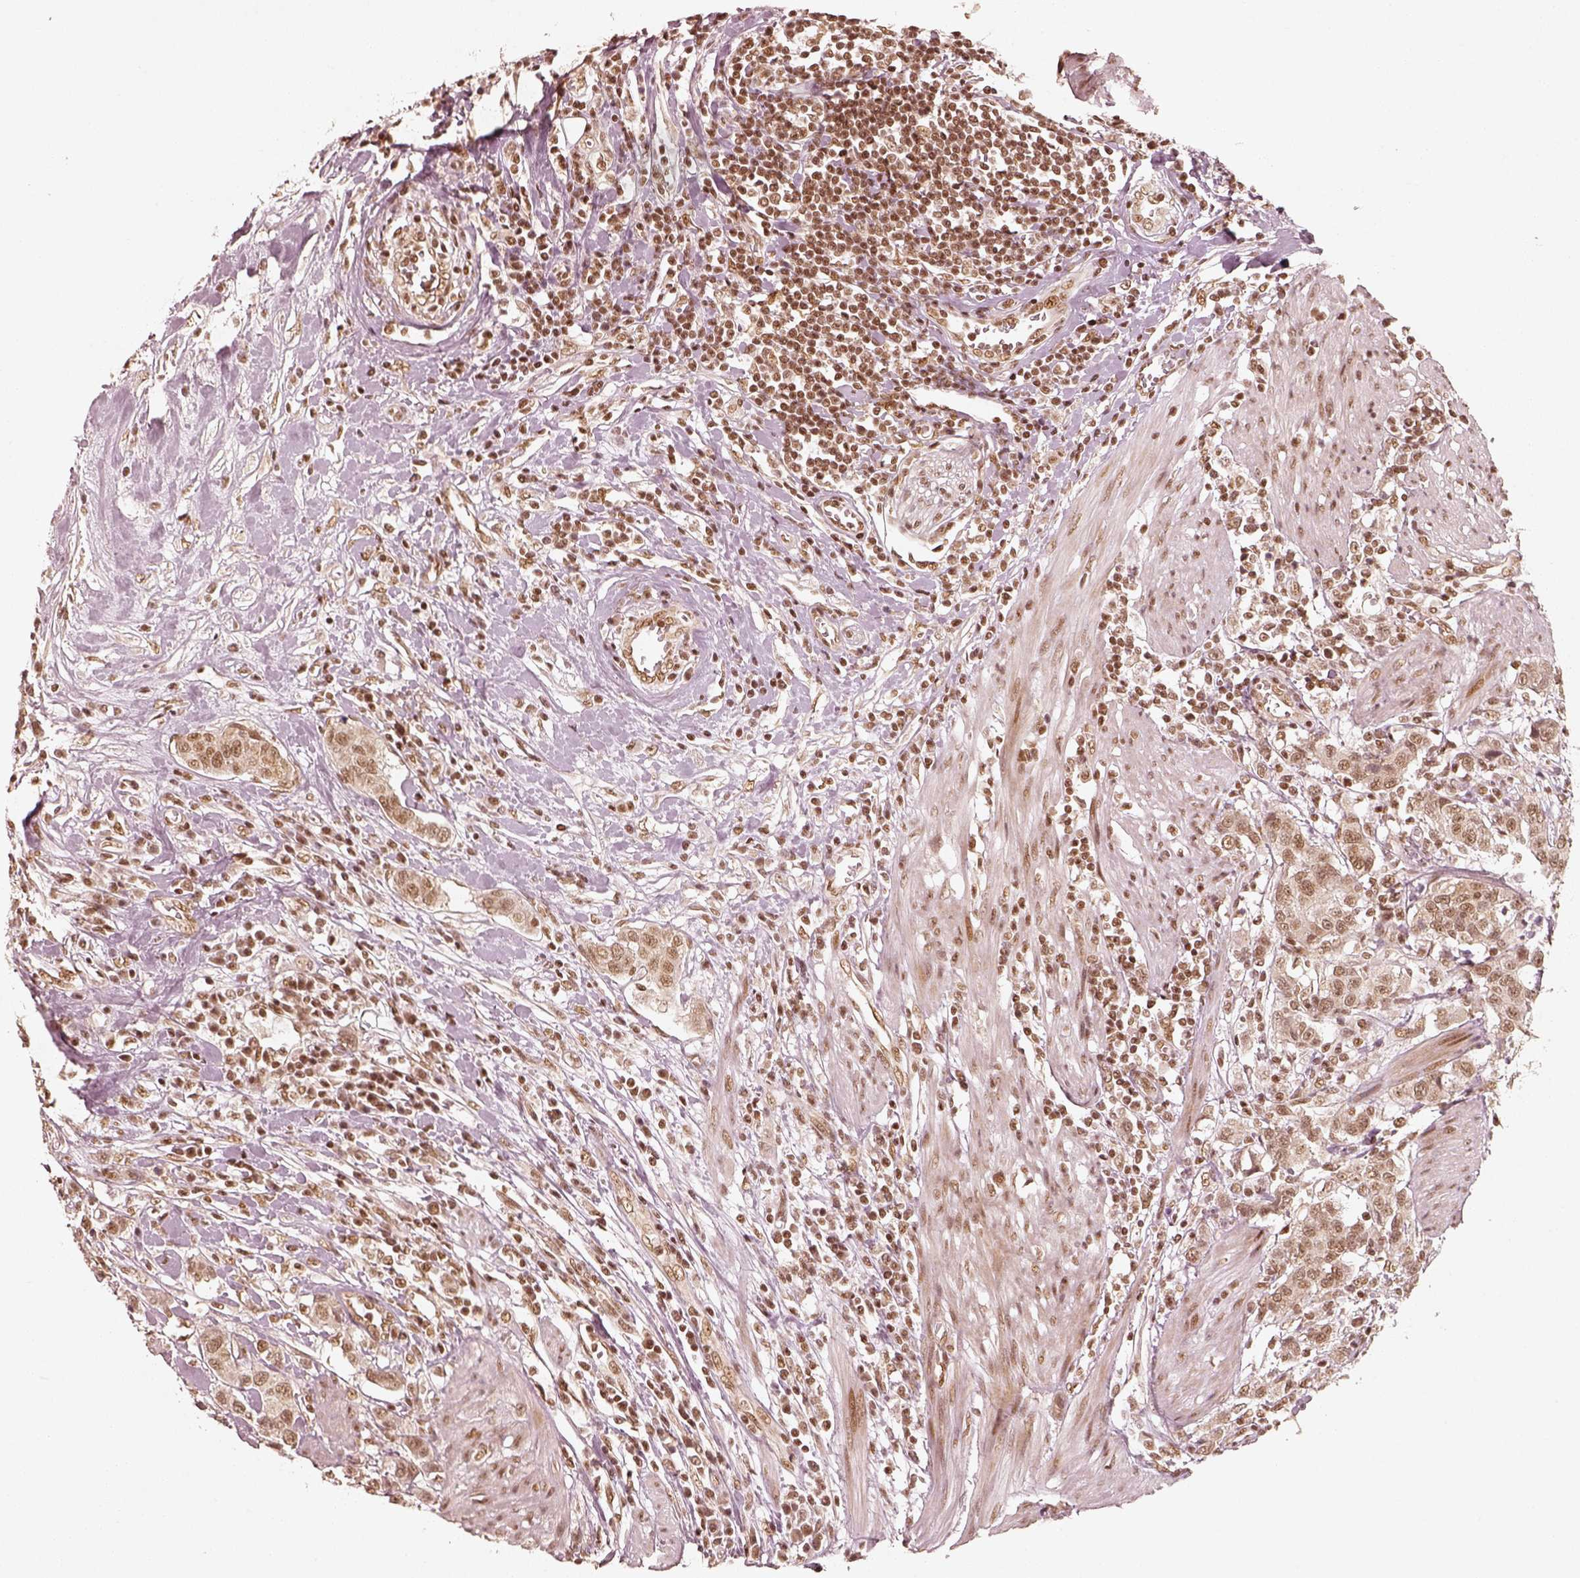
{"staining": {"intensity": "weak", "quantity": ">75%", "location": "nuclear"}, "tissue": "urothelial cancer", "cell_type": "Tumor cells", "image_type": "cancer", "snomed": [{"axis": "morphology", "description": "Urothelial carcinoma, High grade"}, {"axis": "topography", "description": "Urinary bladder"}], "caption": "Protein staining of urothelial cancer tissue displays weak nuclear positivity in approximately >75% of tumor cells.", "gene": "GMEB2", "patient": {"sex": "female", "age": 58}}